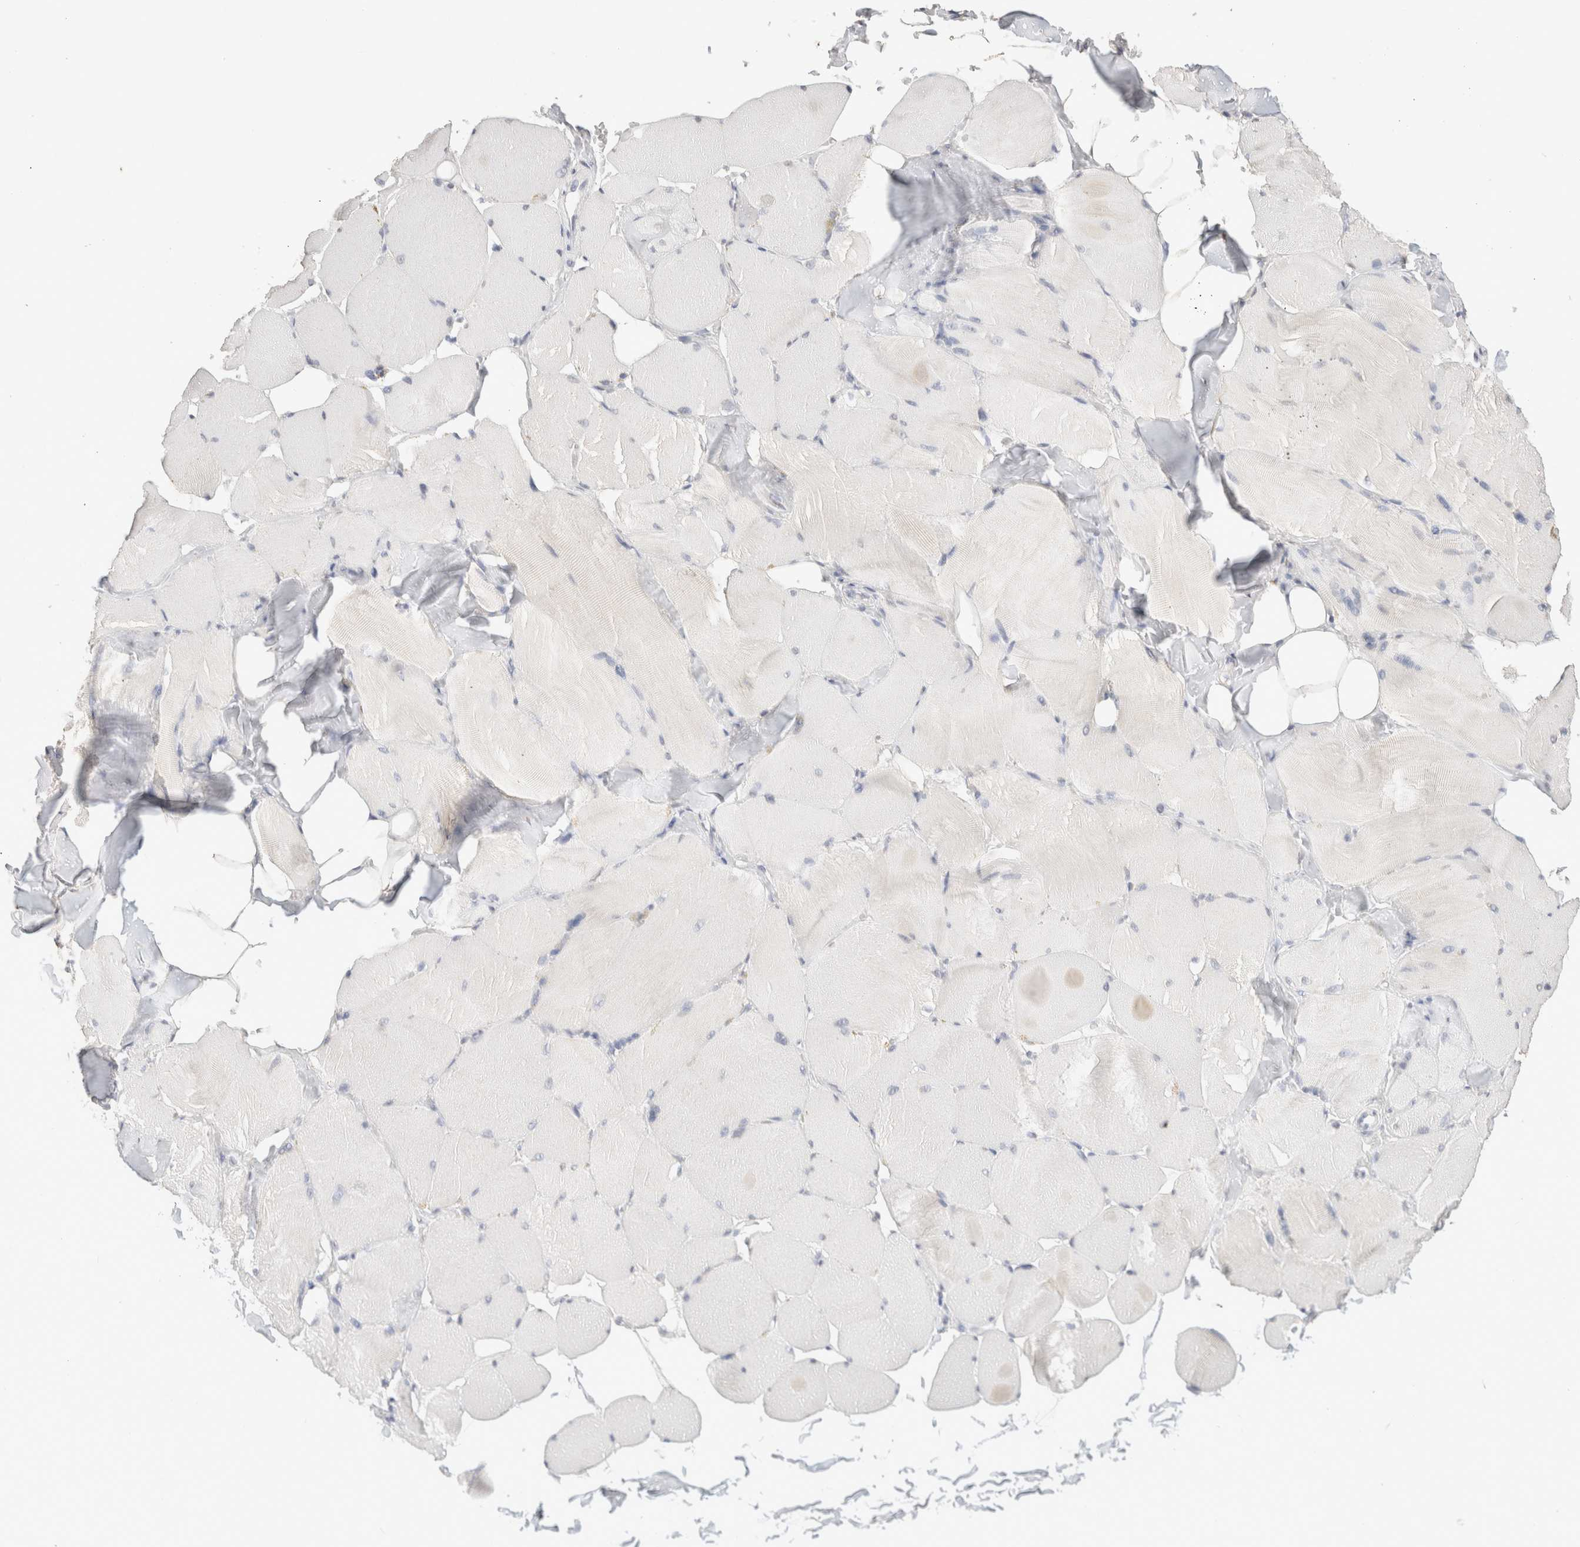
{"staining": {"intensity": "negative", "quantity": "none", "location": "none"}, "tissue": "skeletal muscle", "cell_type": "Myocytes", "image_type": "normal", "snomed": [{"axis": "morphology", "description": "Normal tissue, NOS"}, {"axis": "topography", "description": "Skin"}, {"axis": "topography", "description": "Skeletal muscle"}], "caption": "IHC of normal skeletal muscle demonstrates no expression in myocytes. The staining was performed using DAB (3,3'-diaminobenzidine) to visualize the protein expression in brown, while the nuclei were stained in blue with hematoxylin (Magnification: 20x).", "gene": "CD80", "patient": {"sex": "male", "age": 83}}